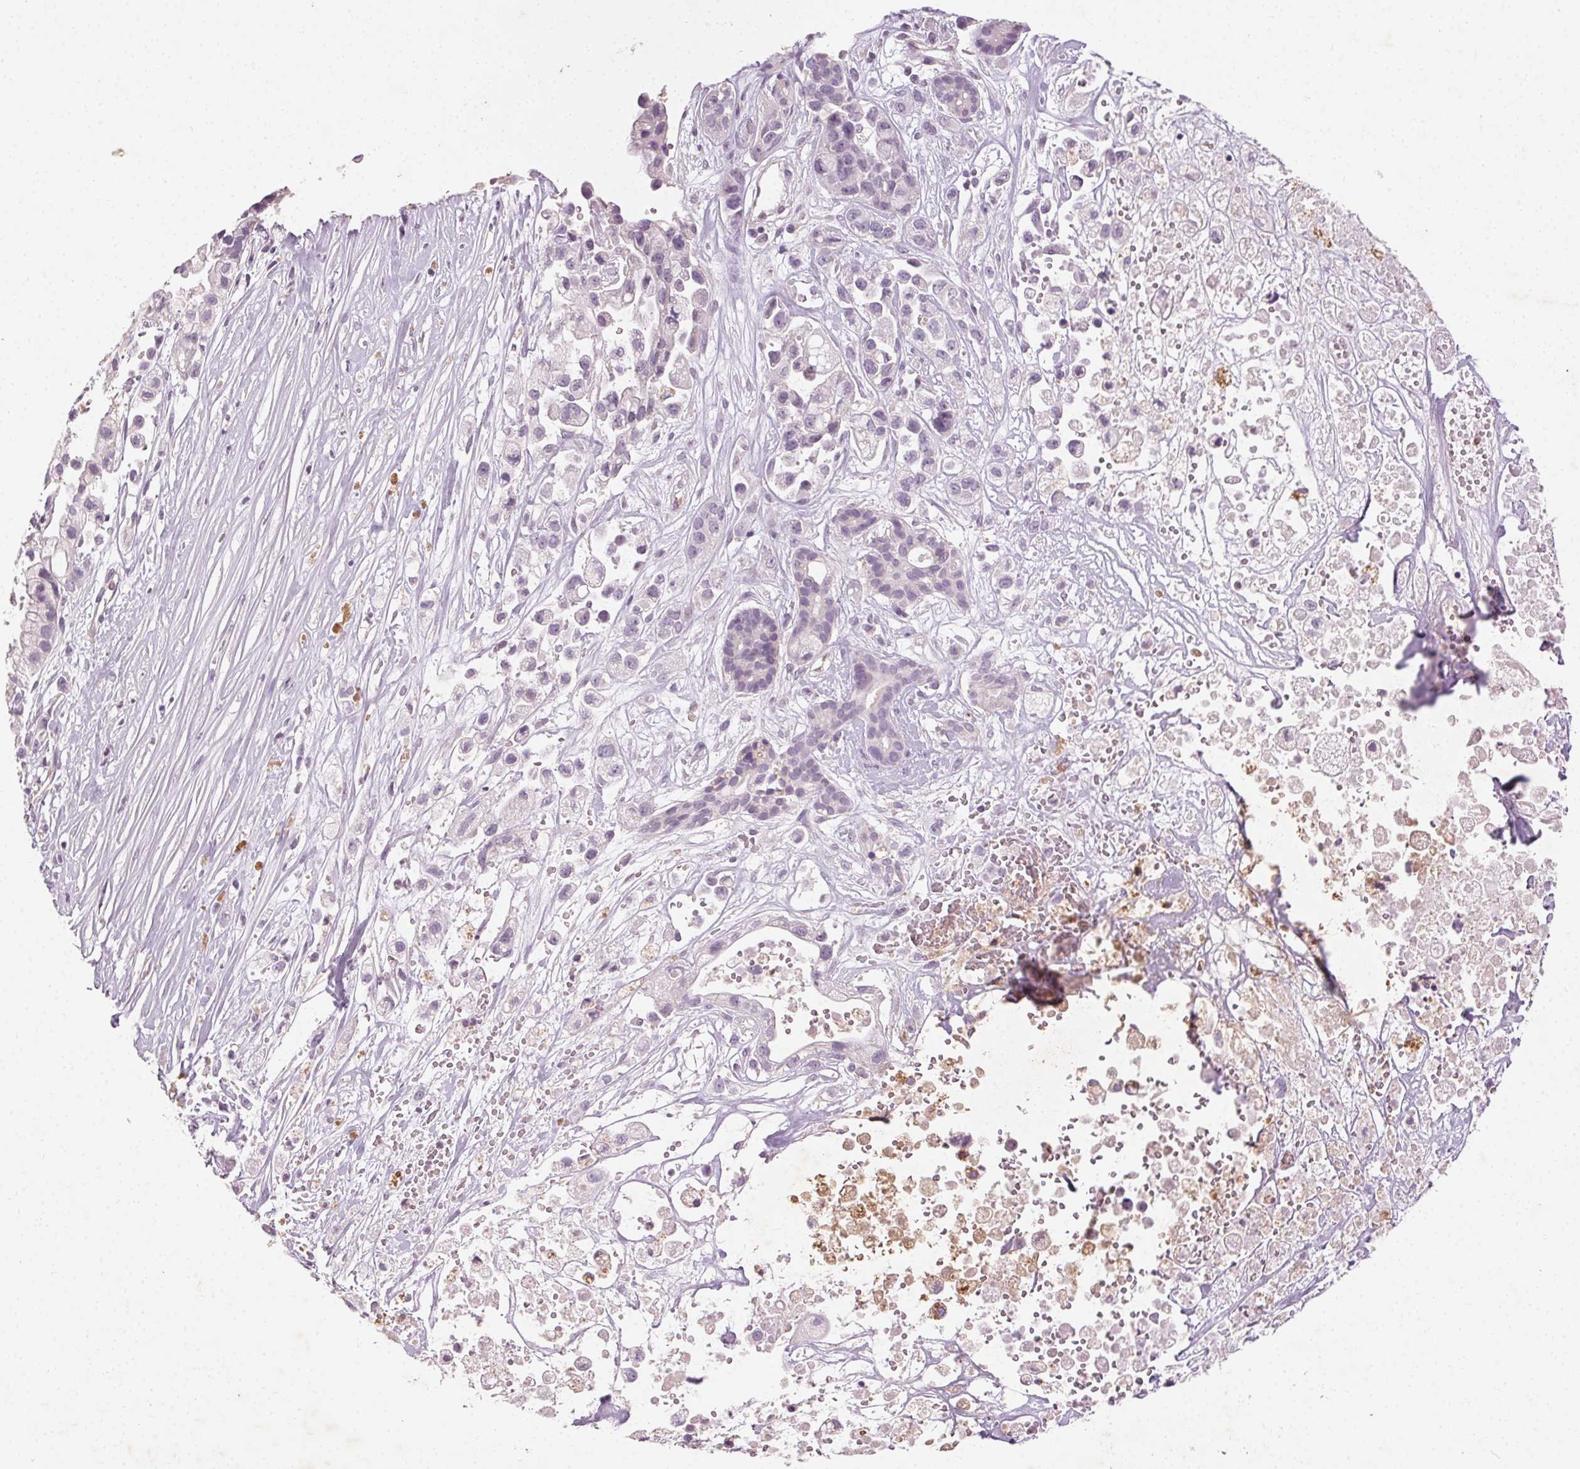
{"staining": {"intensity": "negative", "quantity": "none", "location": "none"}, "tissue": "pancreatic cancer", "cell_type": "Tumor cells", "image_type": "cancer", "snomed": [{"axis": "morphology", "description": "Adenocarcinoma, NOS"}, {"axis": "topography", "description": "Pancreas"}], "caption": "IHC image of pancreatic adenocarcinoma stained for a protein (brown), which reveals no positivity in tumor cells. (DAB (3,3'-diaminobenzidine) IHC visualized using brightfield microscopy, high magnification).", "gene": "CLTRN", "patient": {"sex": "male", "age": 44}}